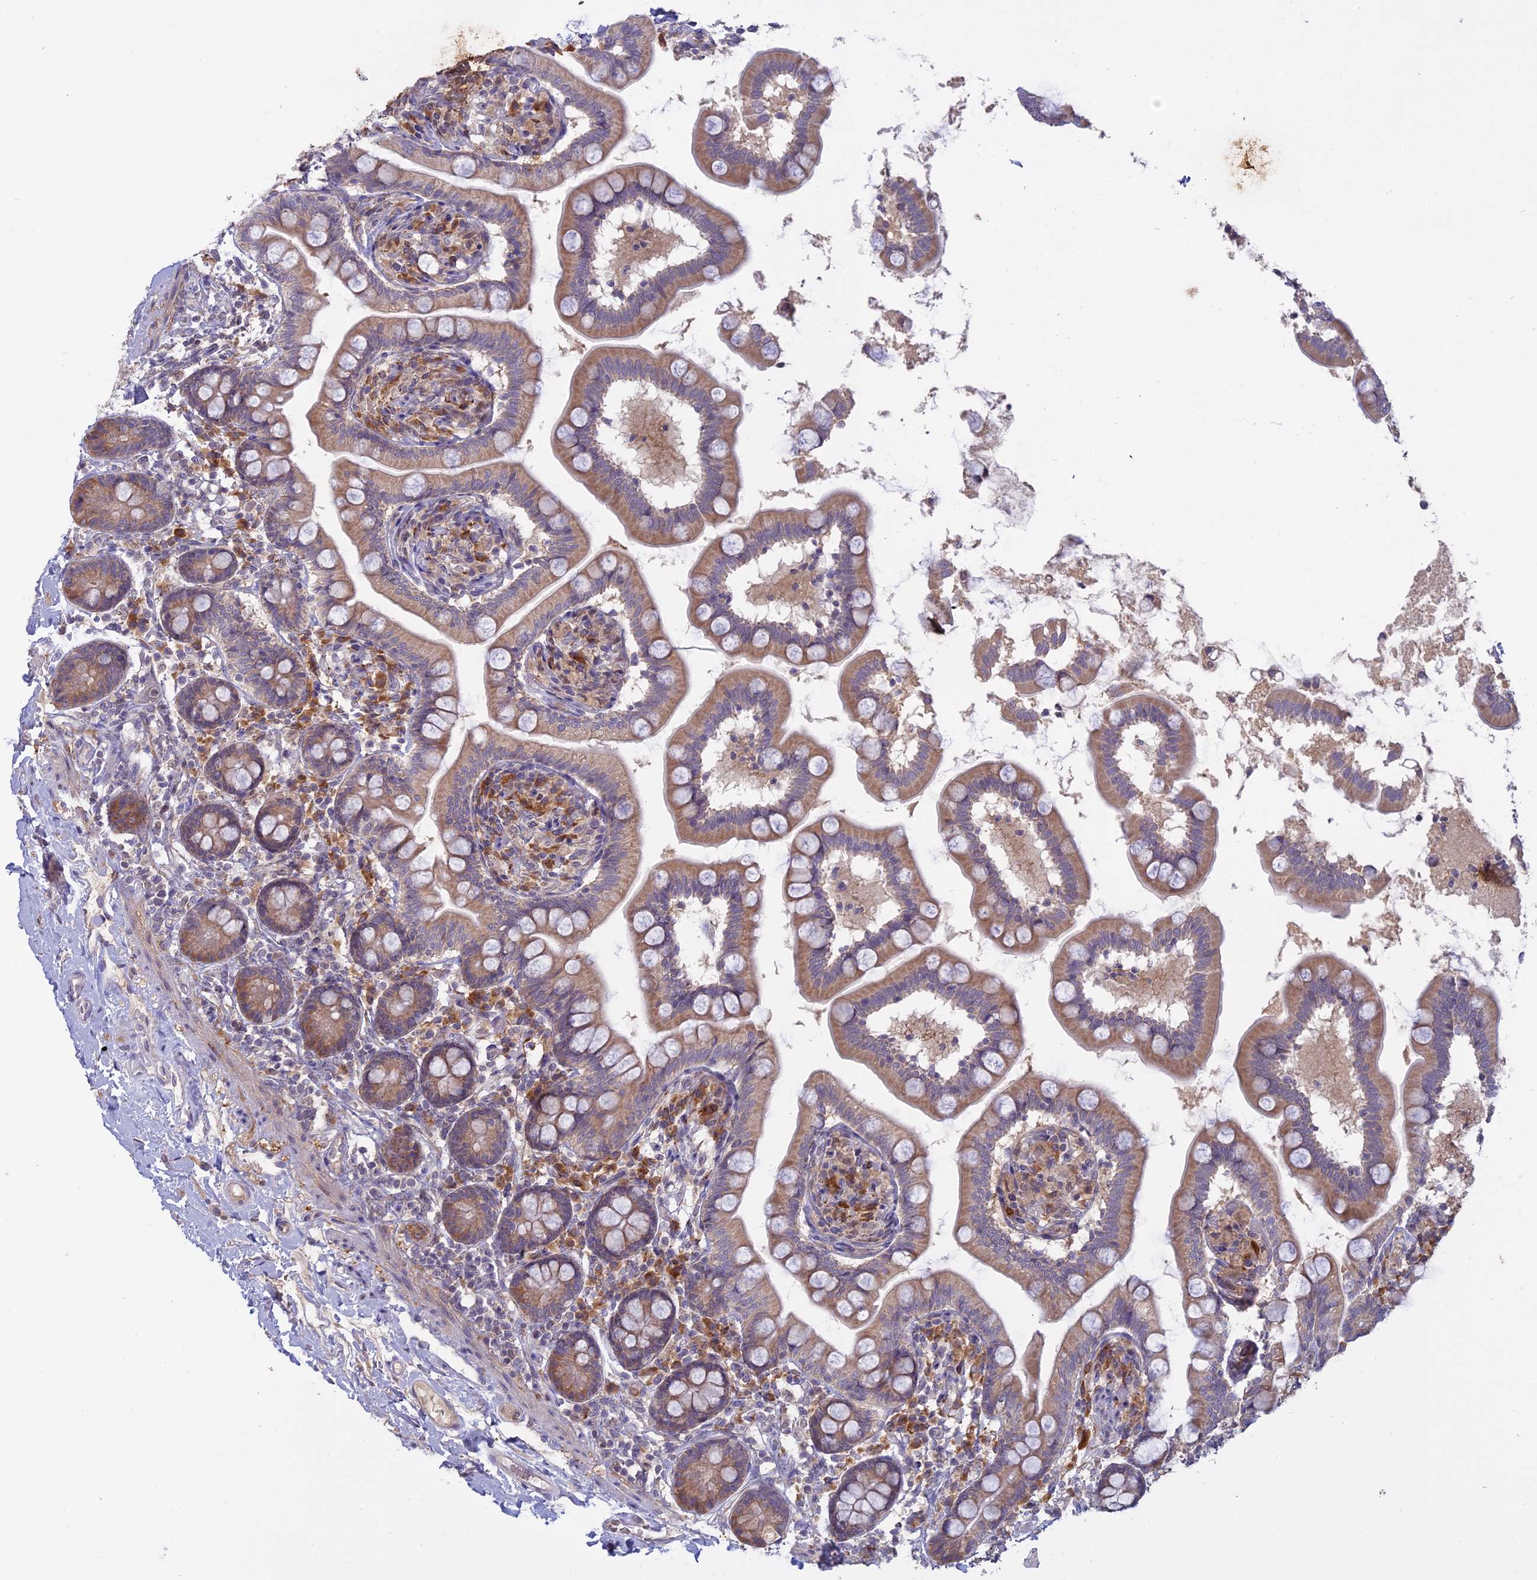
{"staining": {"intensity": "moderate", "quantity": ">75%", "location": "cytoplasmic/membranous"}, "tissue": "small intestine", "cell_type": "Glandular cells", "image_type": "normal", "snomed": [{"axis": "morphology", "description": "Normal tissue, NOS"}, {"axis": "topography", "description": "Small intestine"}], "caption": "Unremarkable small intestine was stained to show a protein in brown. There is medium levels of moderate cytoplasmic/membranous staining in about >75% of glandular cells.", "gene": "TMEM208", "patient": {"sex": "female", "age": 64}}